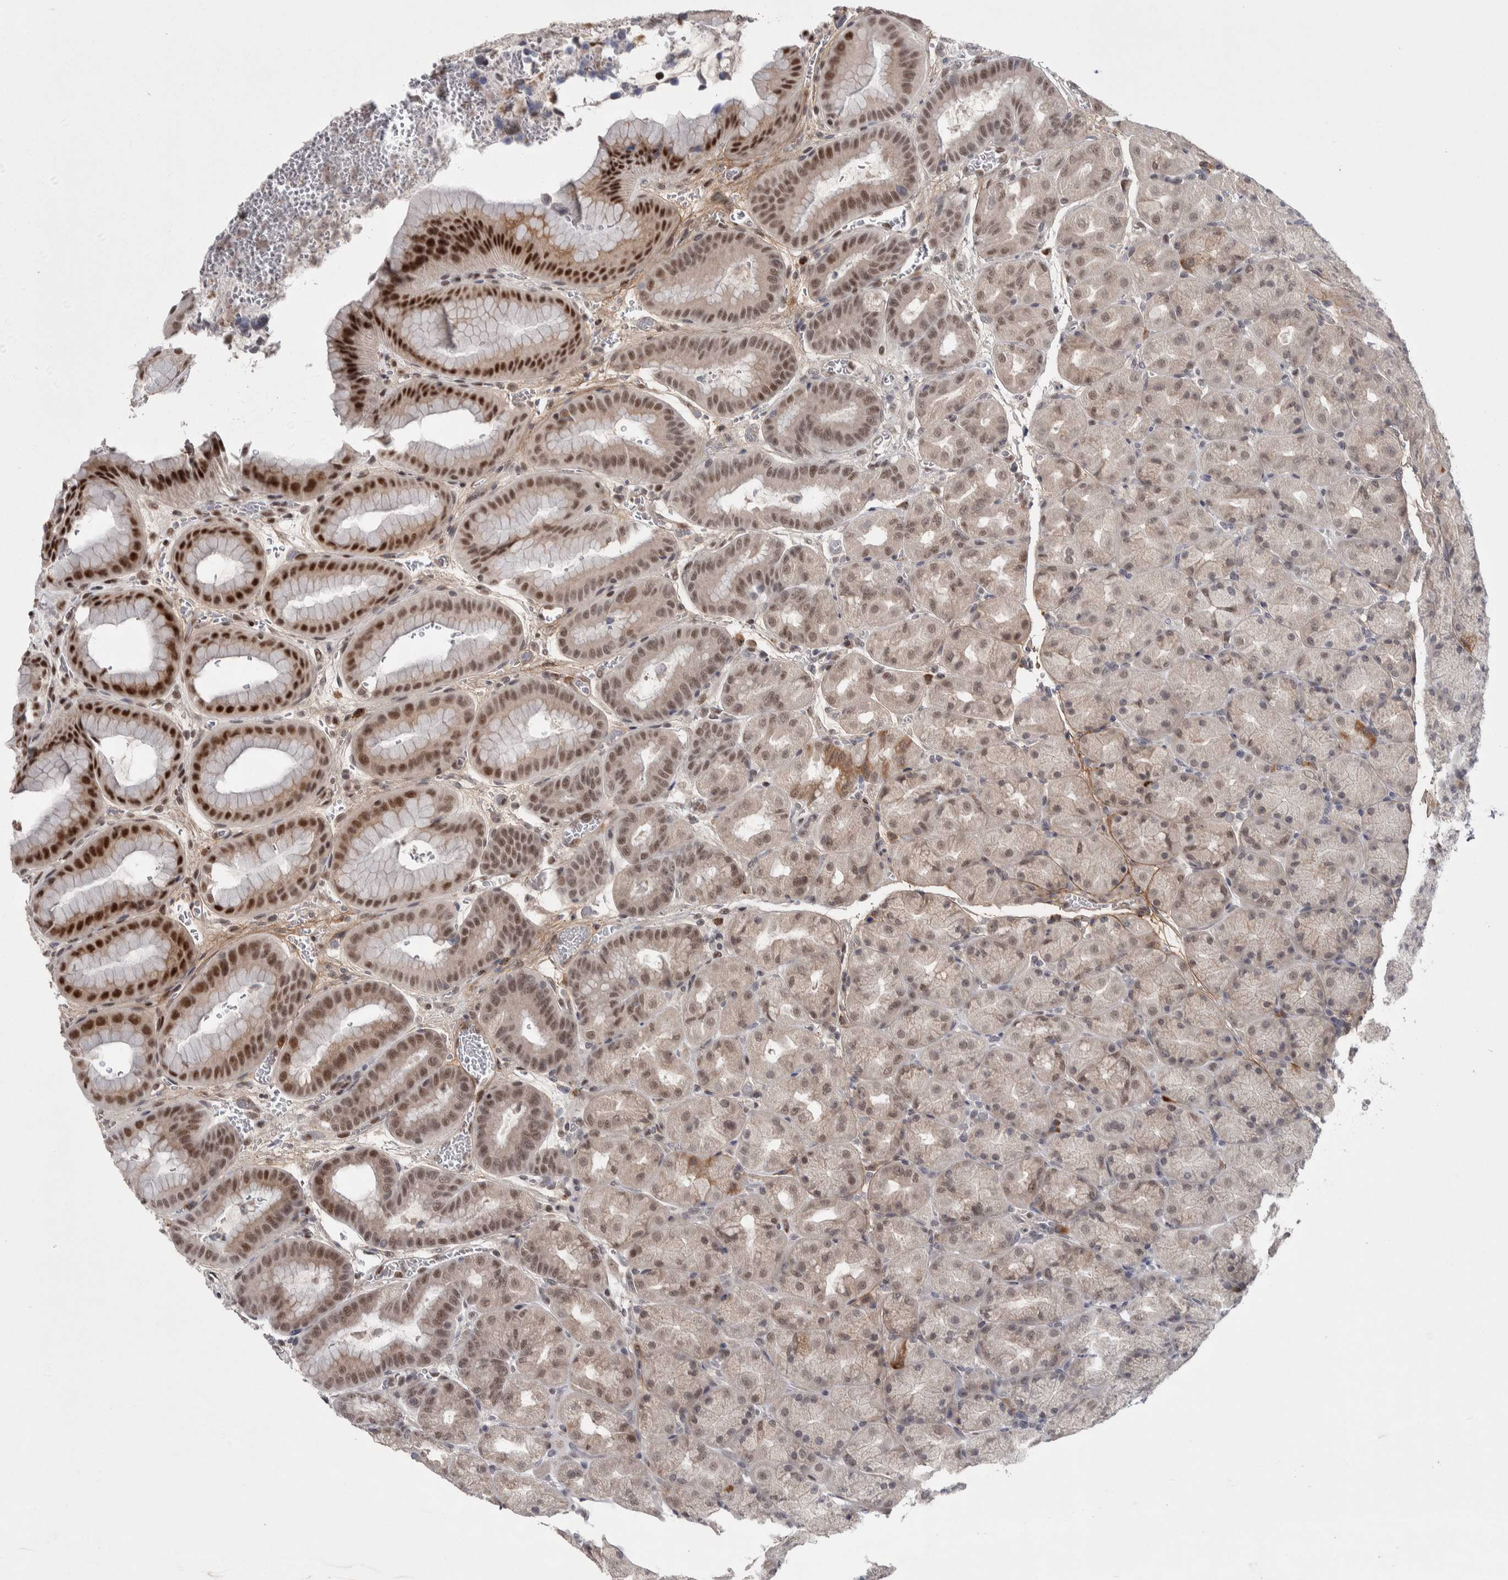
{"staining": {"intensity": "strong", "quantity": "<25%", "location": "nuclear"}, "tissue": "stomach", "cell_type": "Glandular cells", "image_type": "normal", "snomed": [{"axis": "morphology", "description": "Normal tissue, NOS"}, {"axis": "morphology", "description": "Carcinoid, malignant, NOS"}, {"axis": "topography", "description": "Stomach, upper"}], "caption": "Stomach was stained to show a protein in brown. There is medium levels of strong nuclear staining in approximately <25% of glandular cells.", "gene": "ASPN", "patient": {"sex": "male", "age": 39}}